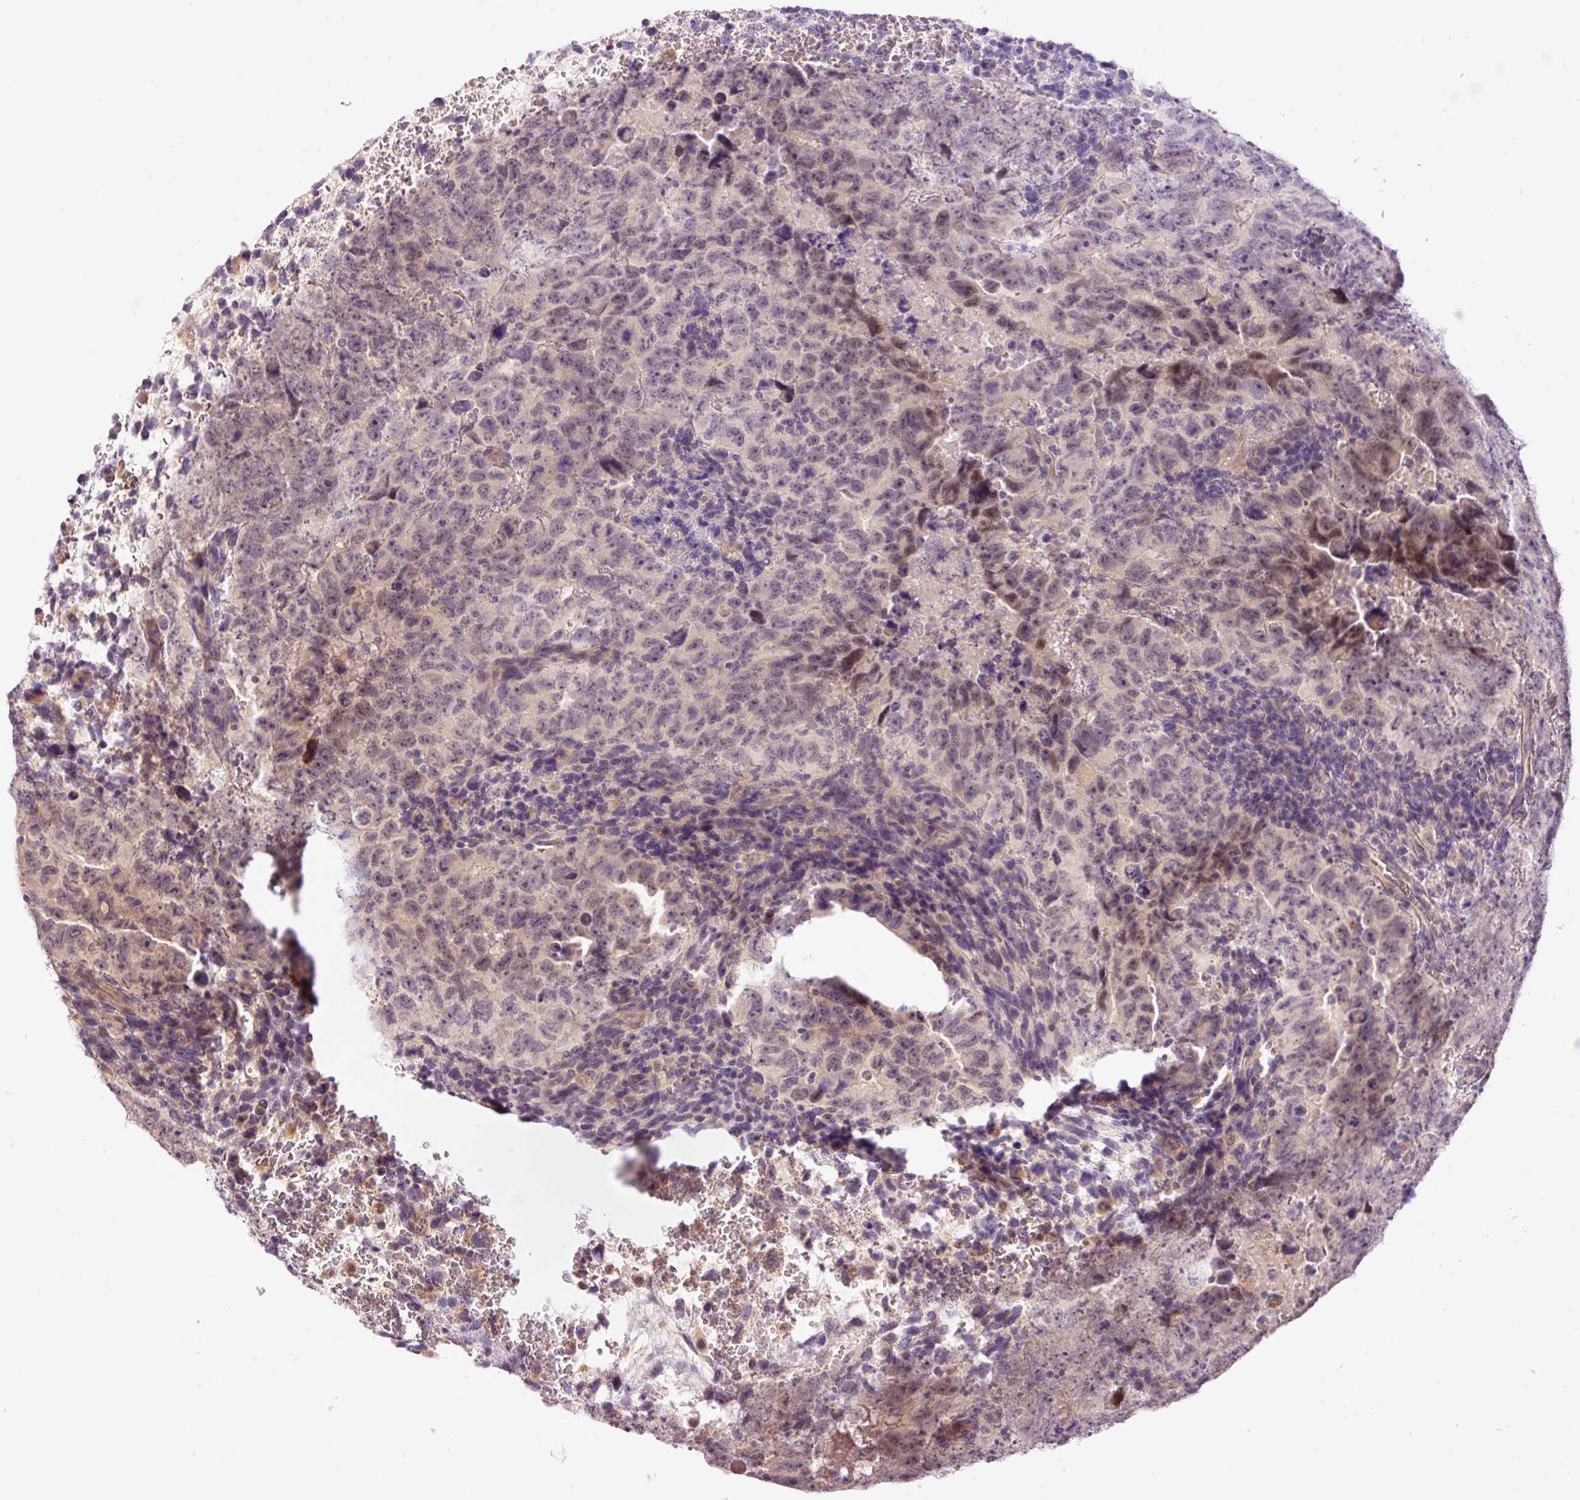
{"staining": {"intensity": "moderate", "quantity": "25%-75%", "location": "nuclear"}, "tissue": "testis cancer", "cell_type": "Tumor cells", "image_type": "cancer", "snomed": [{"axis": "morphology", "description": "Carcinoma, Embryonal, NOS"}, {"axis": "topography", "description": "Testis"}], "caption": "About 25%-75% of tumor cells in embryonal carcinoma (testis) display moderate nuclear protein staining as visualized by brown immunohistochemical staining.", "gene": "SLC29A3", "patient": {"sex": "male", "age": 24}}